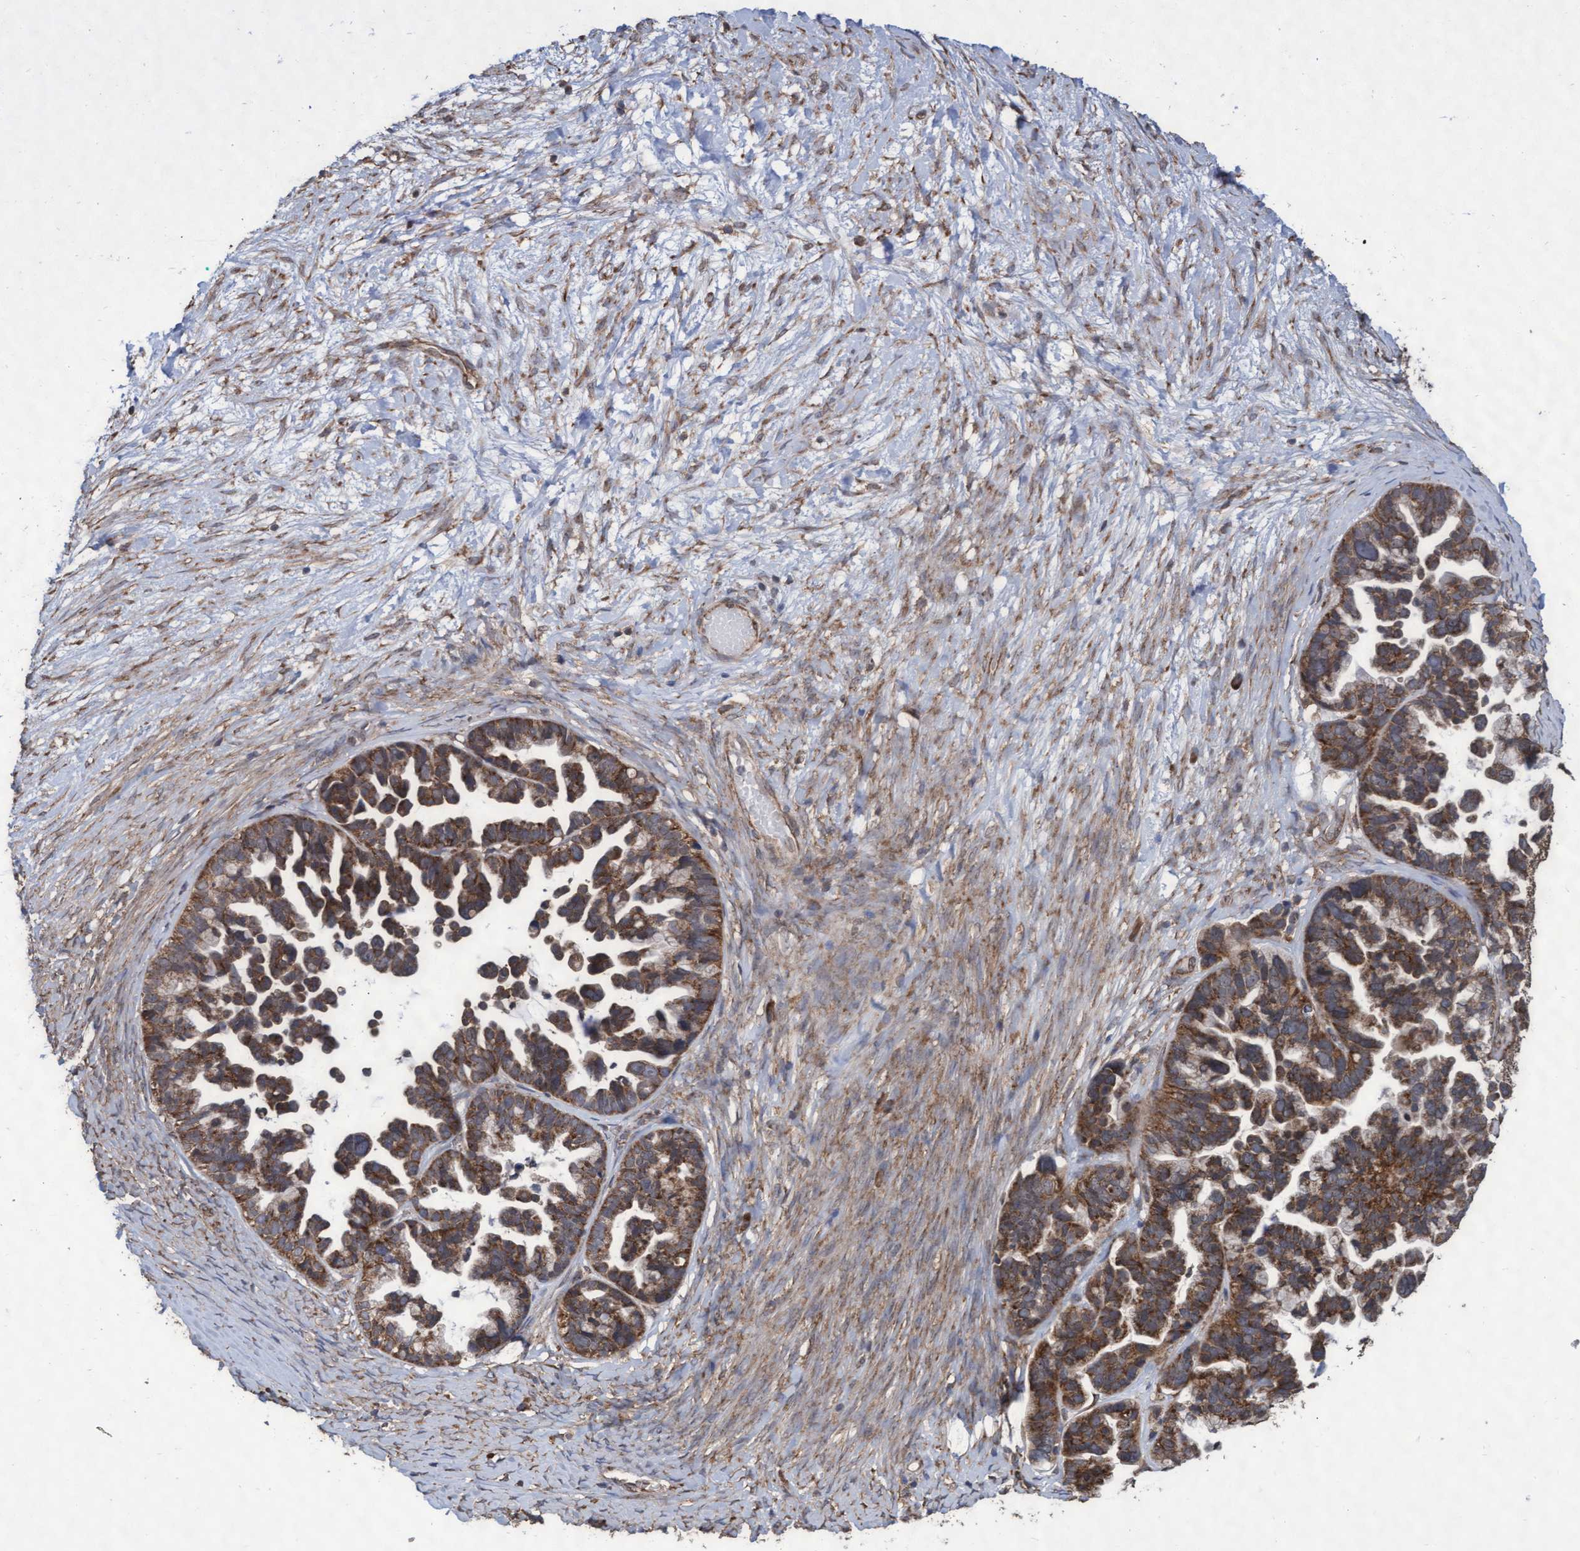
{"staining": {"intensity": "moderate", "quantity": ">75%", "location": "cytoplasmic/membranous"}, "tissue": "ovarian cancer", "cell_type": "Tumor cells", "image_type": "cancer", "snomed": [{"axis": "morphology", "description": "Cystadenocarcinoma, serous, NOS"}, {"axis": "topography", "description": "Ovary"}], "caption": "This is an image of immunohistochemistry staining of ovarian cancer (serous cystadenocarcinoma), which shows moderate positivity in the cytoplasmic/membranous of tumor cells.", "gene": "ABCF2", "patient": {"sex": "female", "age": 56}}